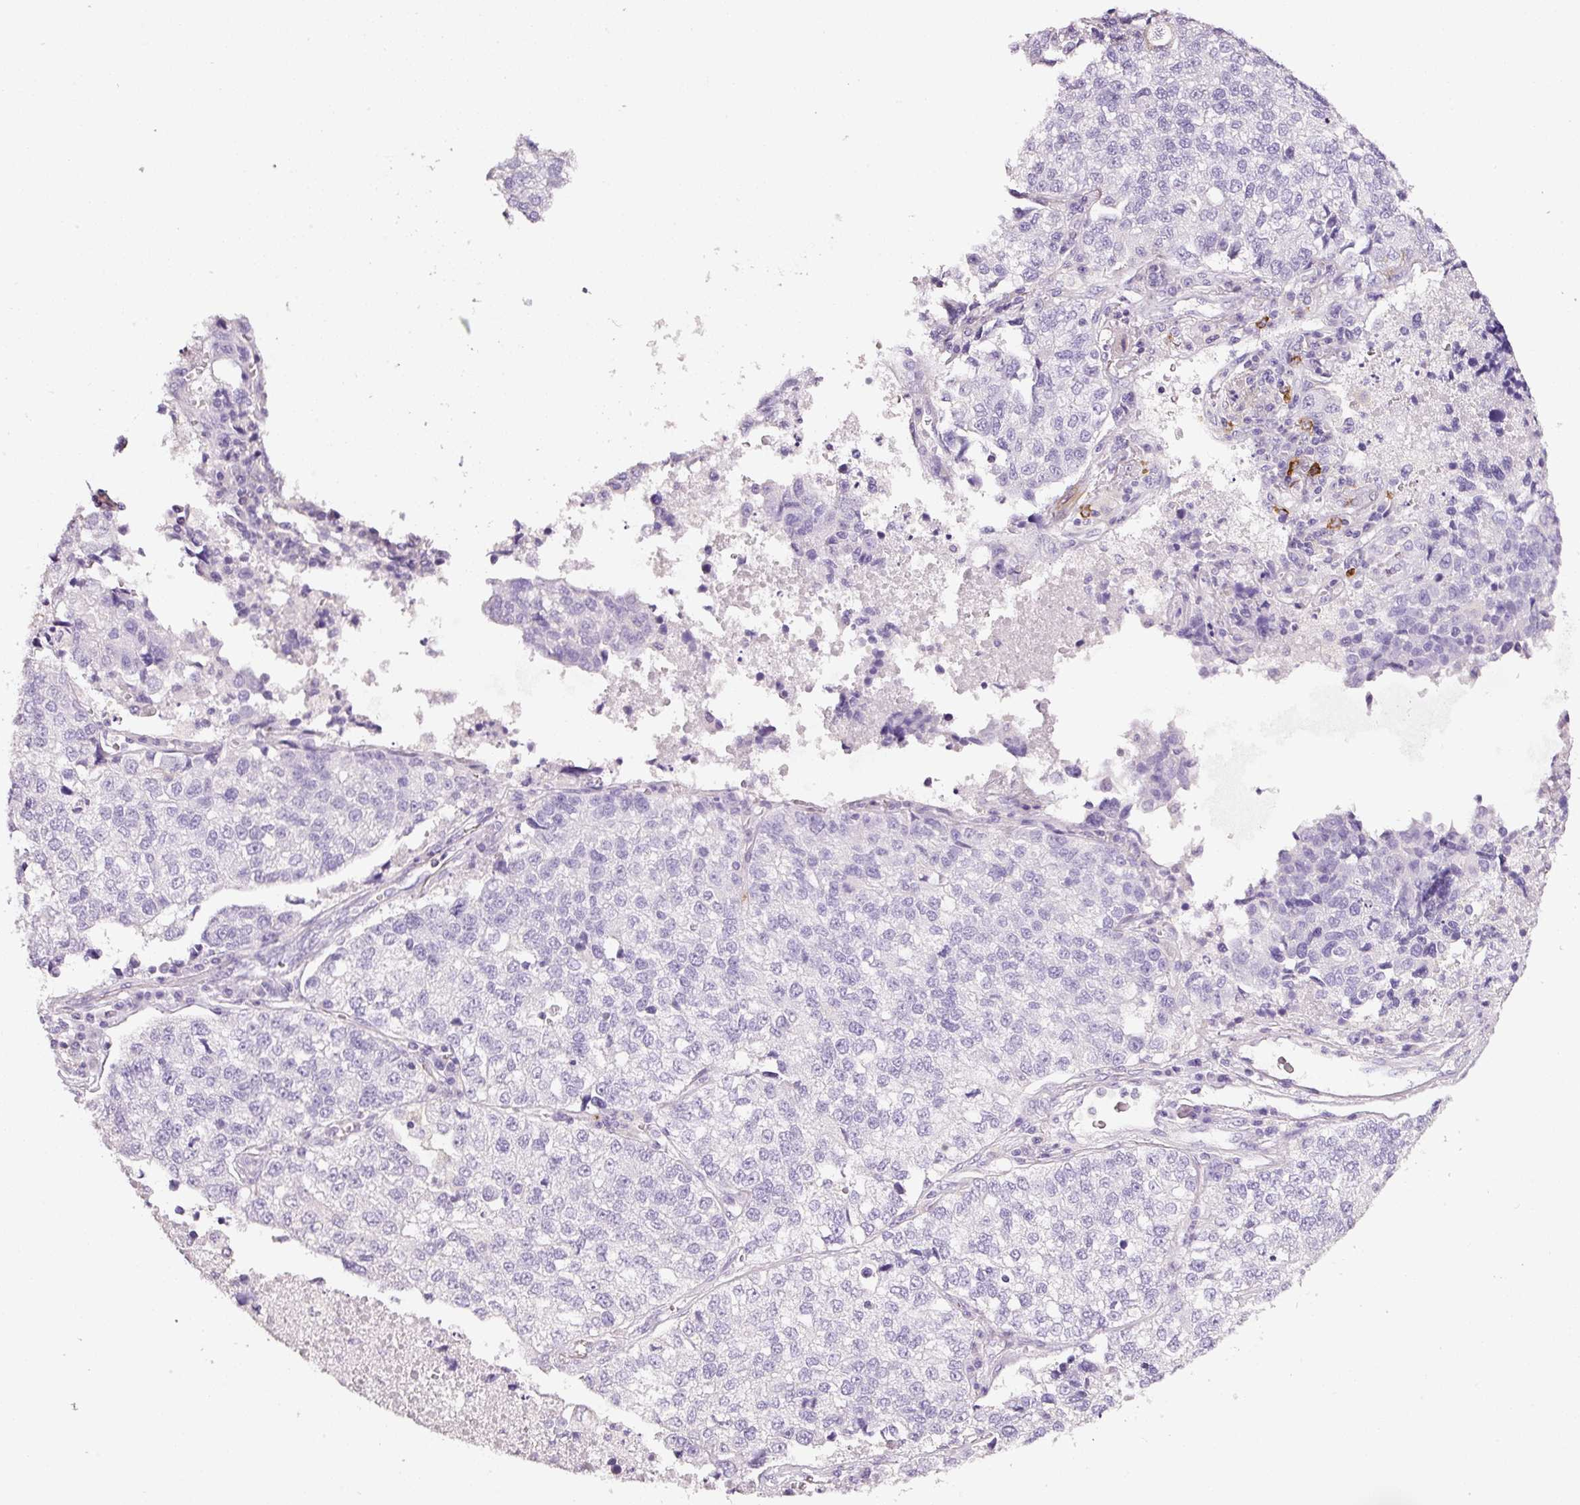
{"staining": {"intensity": "negative", "quantity": "none", "location": "none"}, "tissue": "lung cancer", "cell_type": "Tumor cells", "image_type": "cancer", "snomed": [{"axis": "morphology", "description": "Adenocarcinoma, NOS"}, {"axis": "topography", "description": "Lung"}], "caption": "Lung adenocarcinoma was stained to show a protein in brown. There is no significant staining in tumor cells. (Immunohistochemistry, brightfield microscopy, high magnification).", "gene": "CYB561A3", "patient": {"sex": "male", "age": 49}}